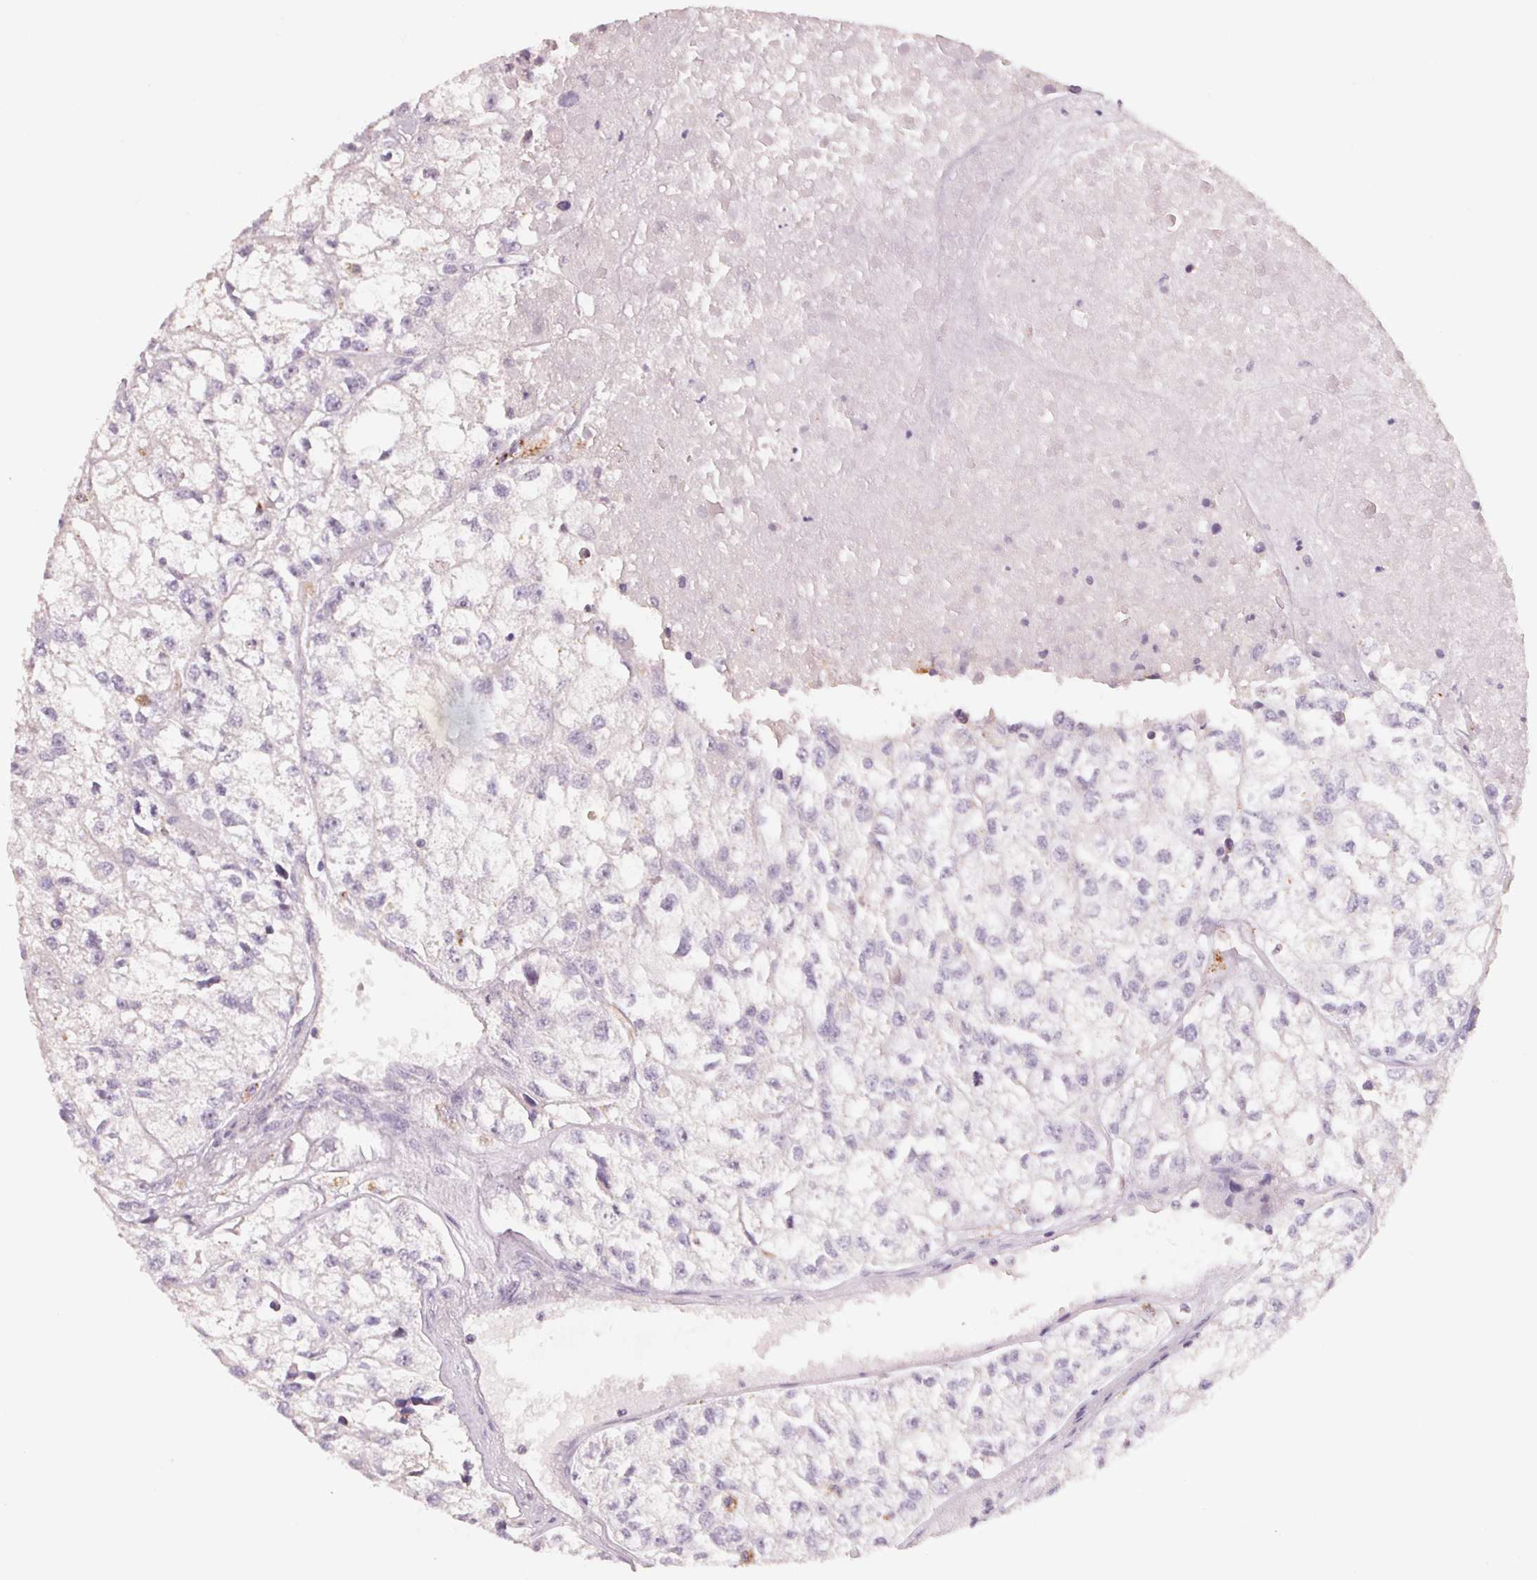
{"staining": {"intensity": "negative", "quantity": "none", "location": "none"}, "tissue": "renal cancer", "cell_type": "Tumor cells", "image_type": "cancer", "snomed": [{"axis": "morphology", "description": "Adenocarcinoma, NOS"}, {"axis": "topography", "description": "Kidney"}], "caption": "IHC photomicrograph of neoplastic tissue: adenocarcinoma (renal) stained with DAB (3,3'-diaminobenzidine) demonstrates no significant protein staining in tumor cells.", "gene": "TREH", "patient": {"sex": "male", "age": 56}}